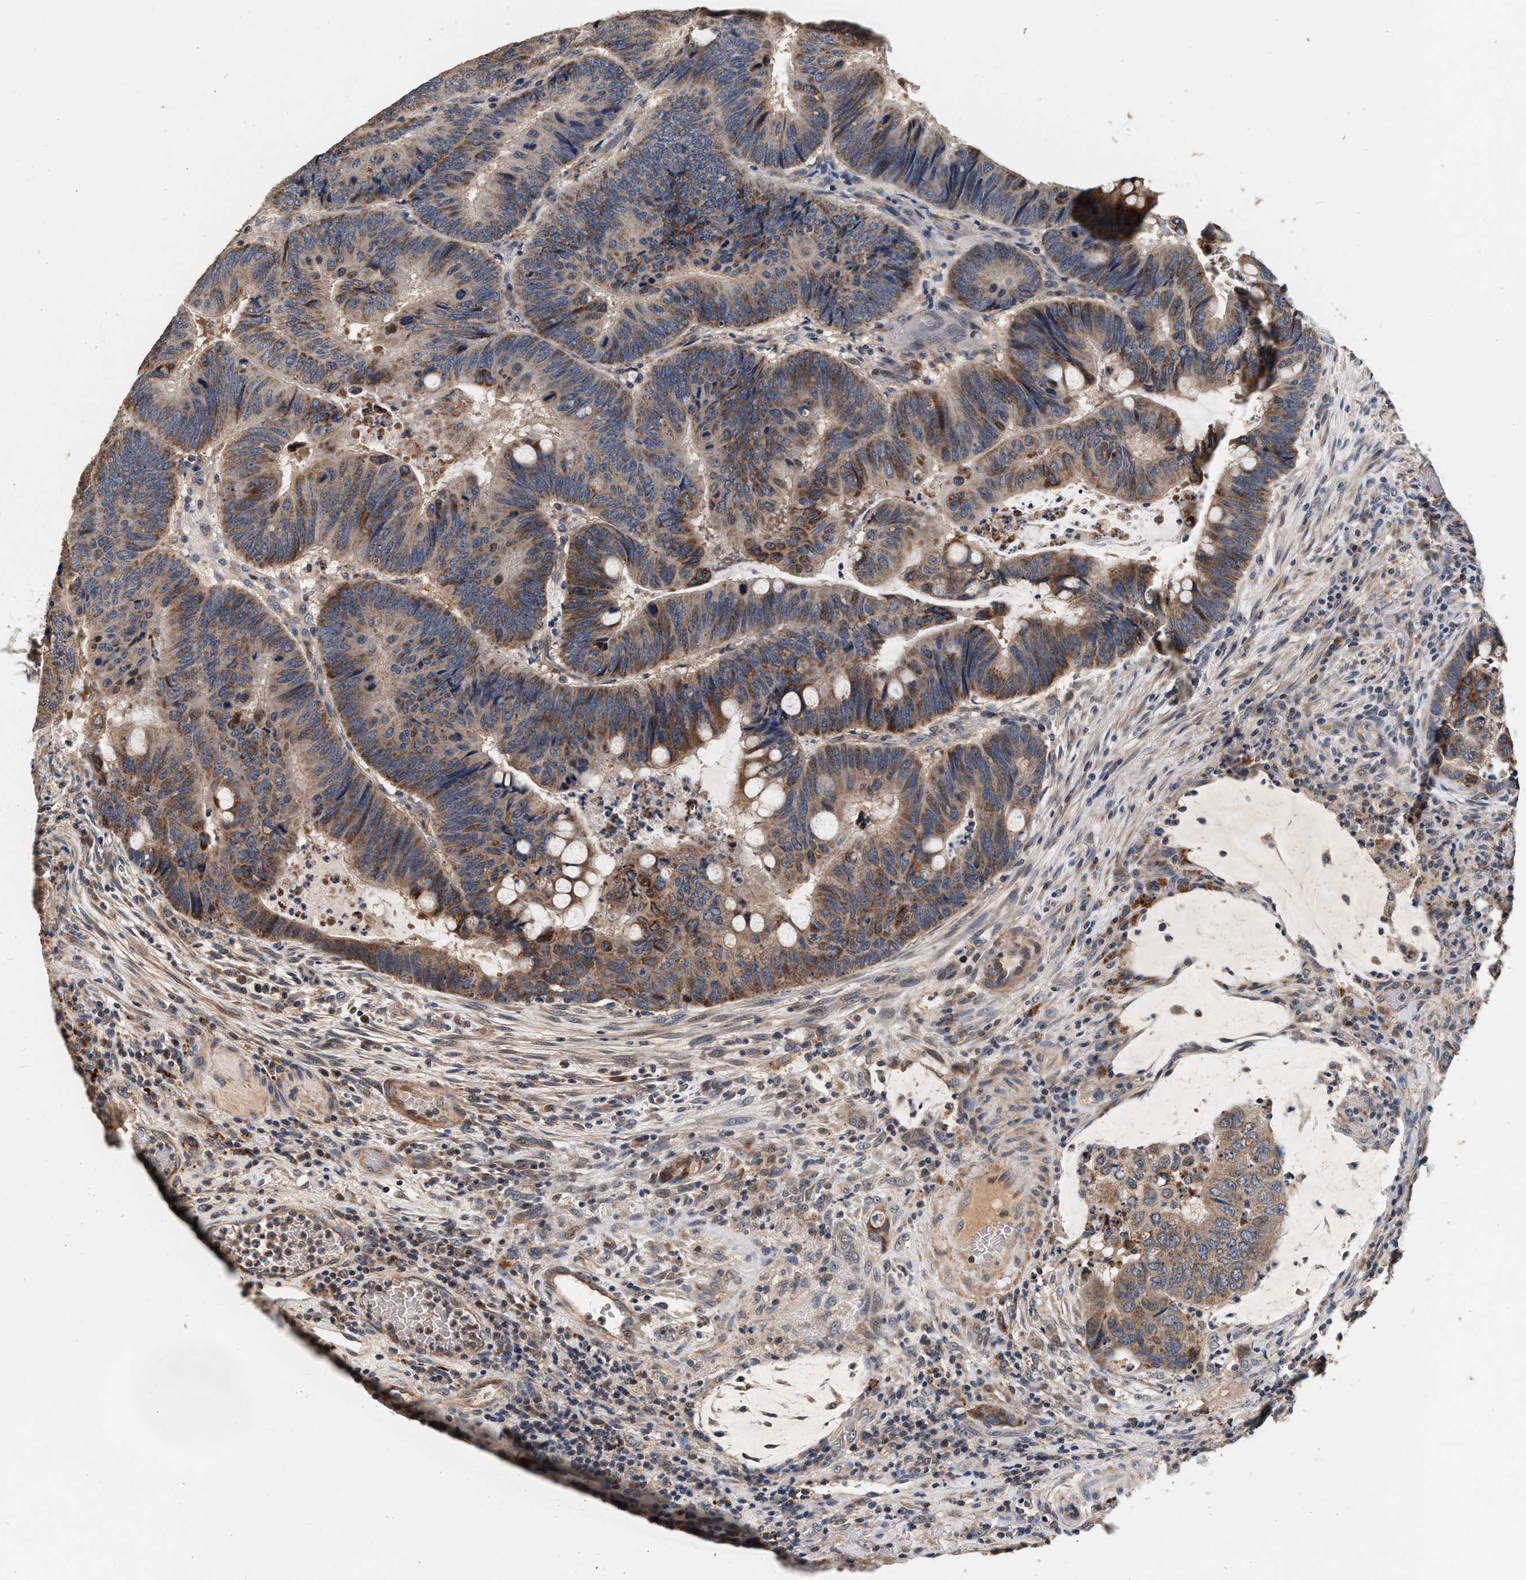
{"staining": {"intensity": "moderate", "quantity": ">75%", "location": "cytoplasmic/membranous"}, "tissue": "colorectal cancer", "cell_type": "Tumor cells", "image_type": "cancer", "snomed": [{"axis": "morphology", "description": "Normal tissue, NOS"}, {"axis": "morphology", "description": "Adenocarcinoma, NOS"}, {"axis": "topography", "description": "Rectum"}, {"axis": "topography", "description": "Peripheral nerve tissue"}], "caption": "The immunohistochemical stain highlights moderate cytoplasmic/membranous positivity in tumor cells of colorectal cancer tissue.", "gene": "PTGR3", "patient": {"sex": "male", "age": 92}}